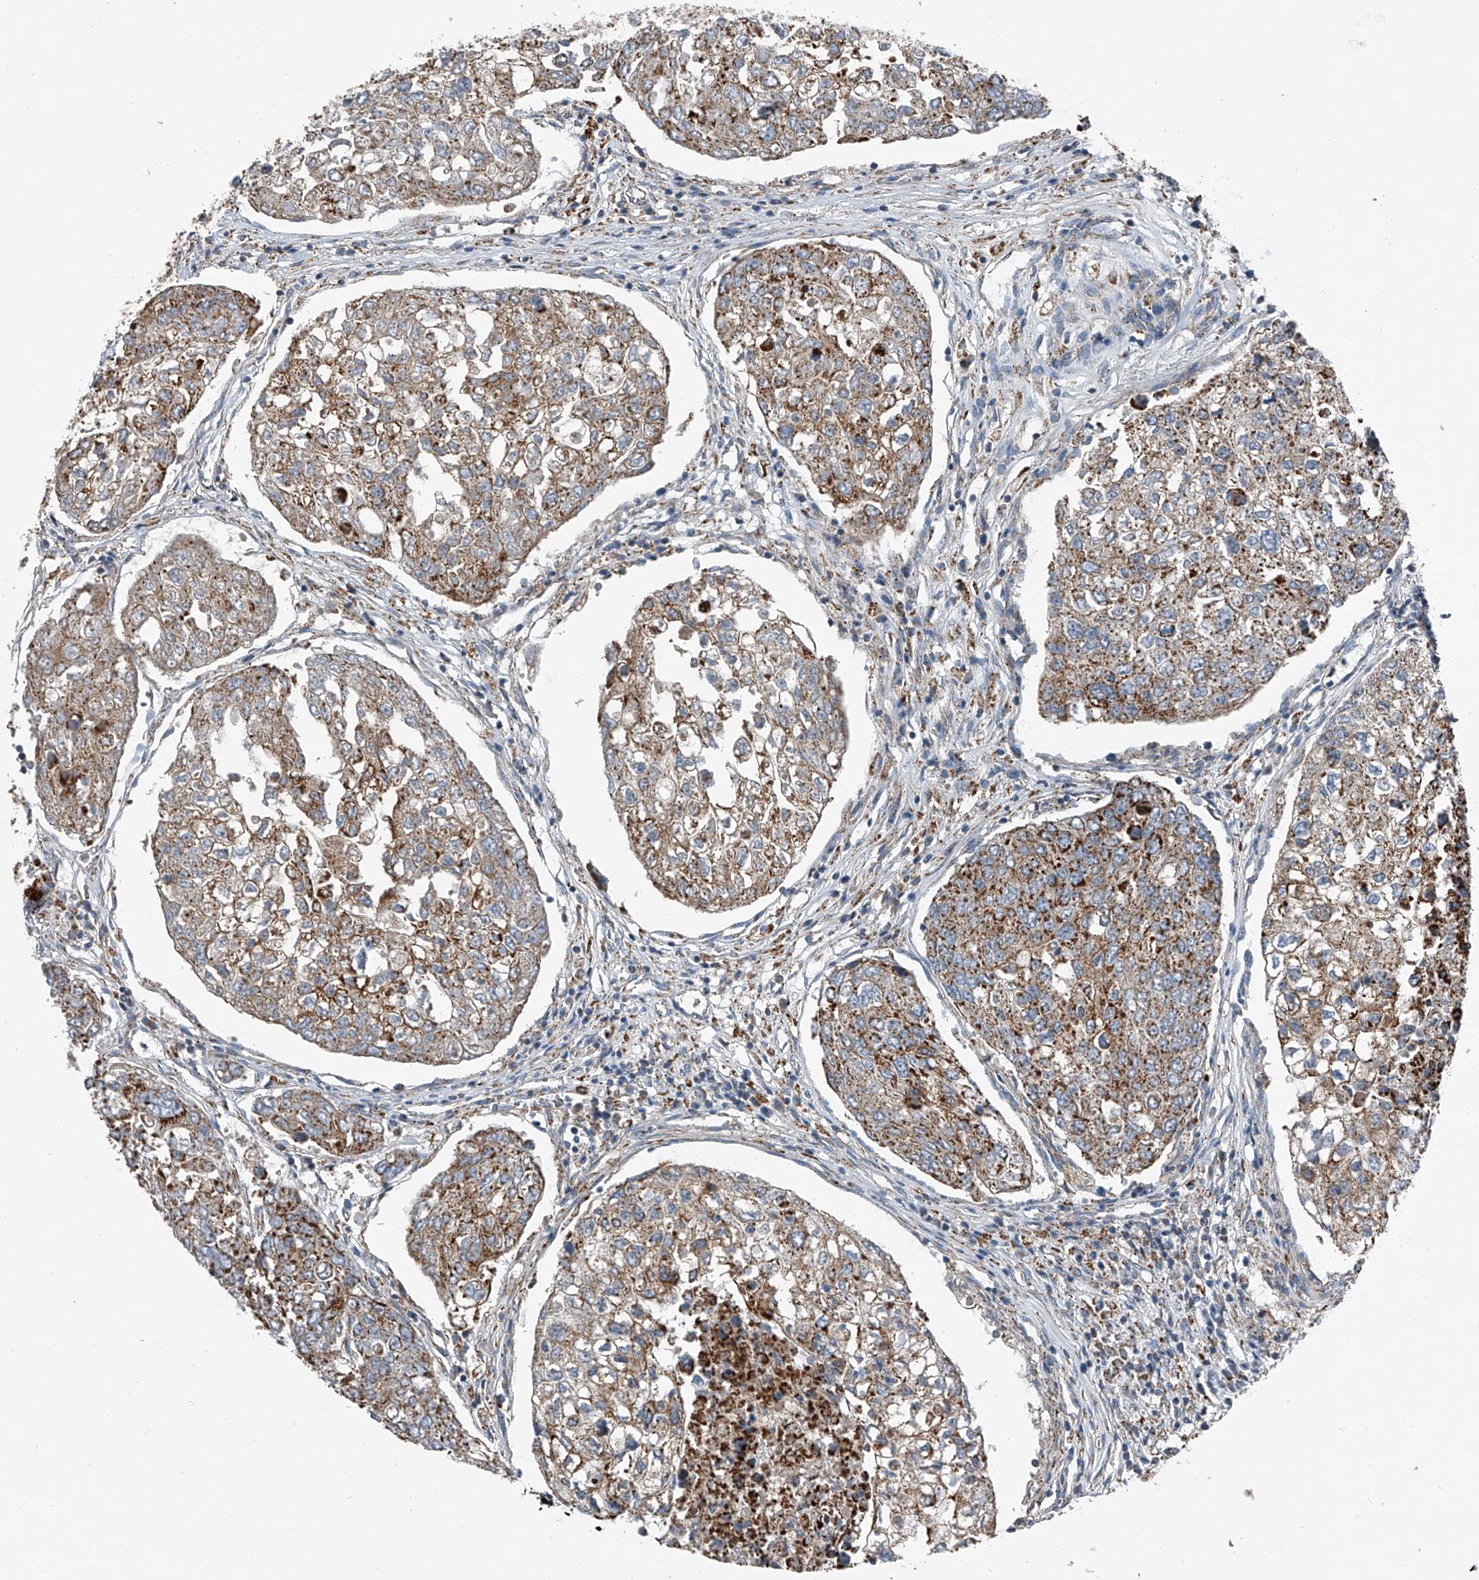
{"staining": {"intensity": "strong", "quantity": ">75%", "location": "cytoplasmic/membranous"}, "tissue": "urothelial cancer", "cell_type": "Tumor cells", "image_type": "cancer", "snomed": [{"axis": "morphology", "description": "Urothelial carcinoma, High grade"}, {"axis": "topography", "description": "Lymph node"}, {"axis": "topography", "description": "Urinary bladder"}], "caption": "IHC of high-grade urothelial carcinoma exhibits high levels of strong cytoplasmic/membranous expression in approximately >75% of tumor cells. (IHC, brightfield microscopy, high magnification).", "gene": "CHRNA7", "patient": {"sex": "male", "age": 51}}